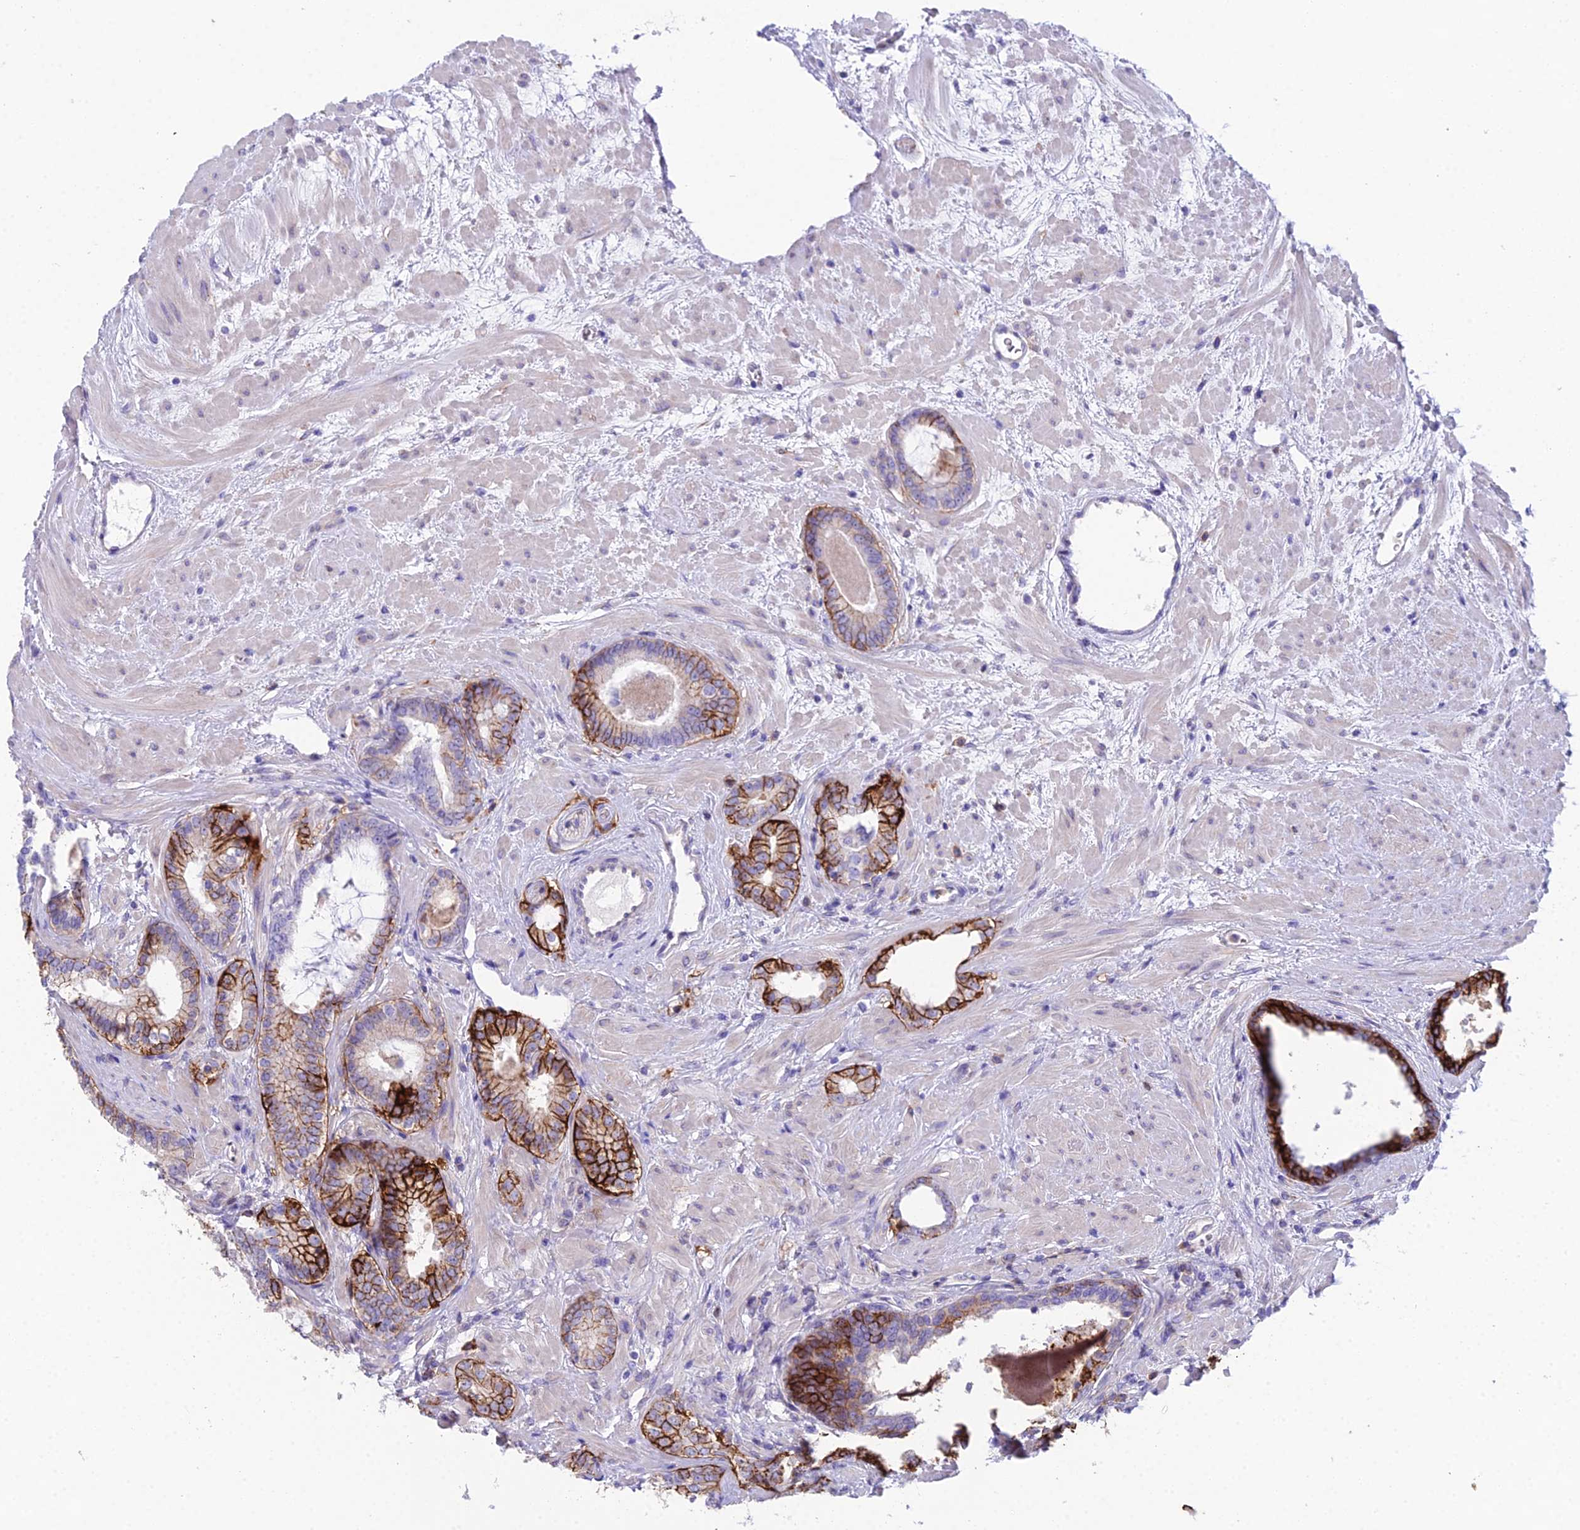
{"staining": {"intensity": "strong", "quantity": ">75%", "location": "cytoplasmic/membranous"}, "tissue": "prostate cancer", "cell_type": "Tumor cells", "image_type": "cancer", "snomed": [{"axis": "morphology", "description": "Adenocarcinoma, High grade"}, {"axis": "topography", "description": "Prostate"}], "caption": "Protein expression analysis of prostate high-grade adenocarcinoma displays strong cytoplasmic/membranous staining in approximately >75% of tumor cells.", "gene": "OR1Q1", "patient": {"sex": "male", "age": 64}}